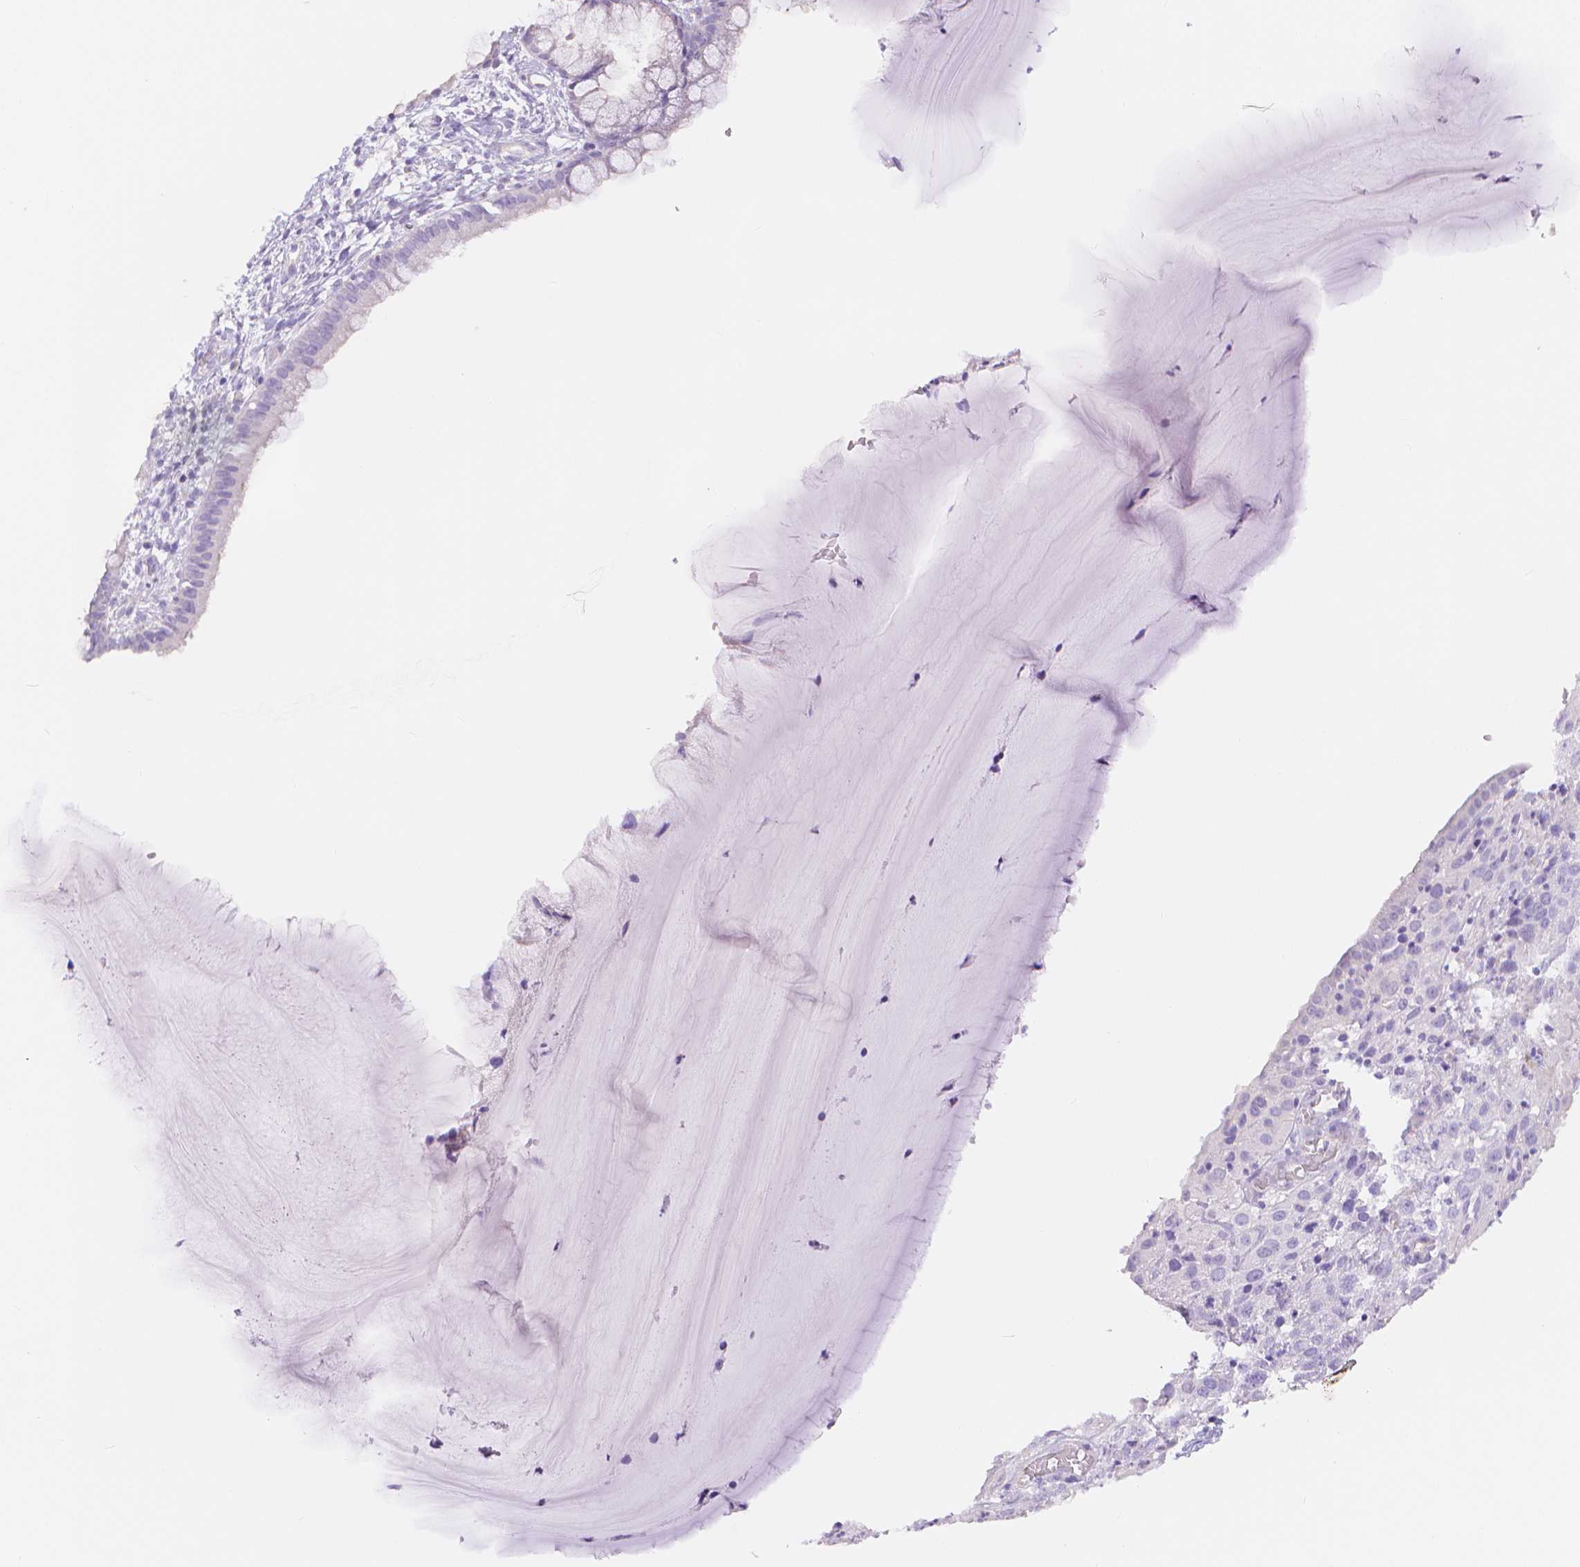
{"staining": {"intensity": "negative", "quantity": "none", "location": "none"}, "tissue": "cervical cancer", "cell_type": "Tumor cells", "image_type": "cancer", "snomed": [{"axis": "morphology", "description": "Squamous cell carcinoma, NOS"}, {"axis": "topography", "description": "Cervix"}], "caption": "This is an immunohistochemistry image of human cervical squamous cell carcinoma. There is no staining in tumor cells.", "gene": "SLC27A5", "patient": {"sex": "female", "age": 32}}